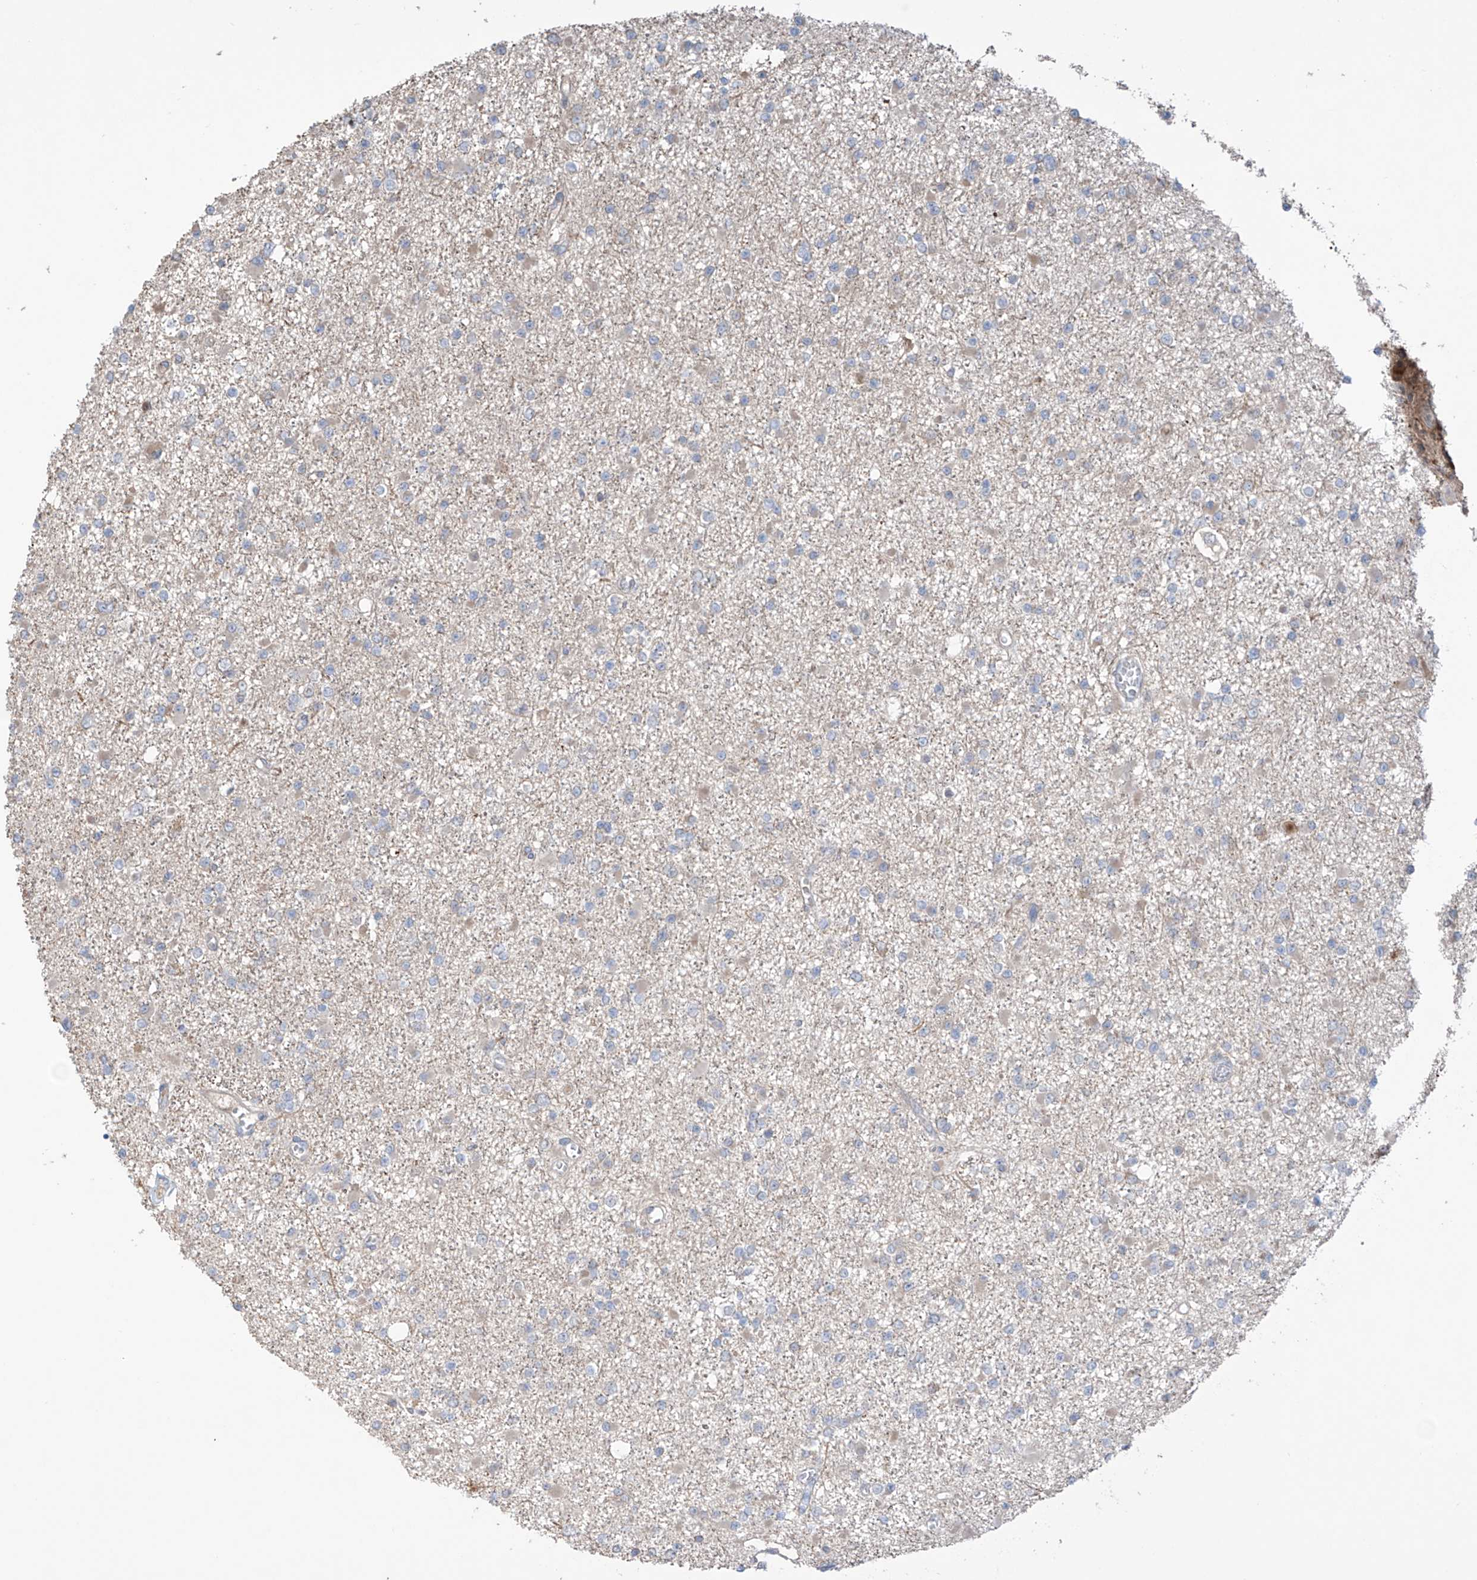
{"staining": {"intensity": "negative", "quantity": "none", "location": "none"}, "tissue": "glioma", "cell_type": "Tumor cells", "image_type": "cancer", "snomed": [{"axis": "morphology", "description": "Glioma, malignant, Low grade"}, {"axis": "topography", "description": "Brain"}], "caption": "Tumor cells show no significant protein positivity in glioma. (DAB IHC, high magnification).", "gene": "SAMD3", "patient": {"sex": "female", "age": 22}}